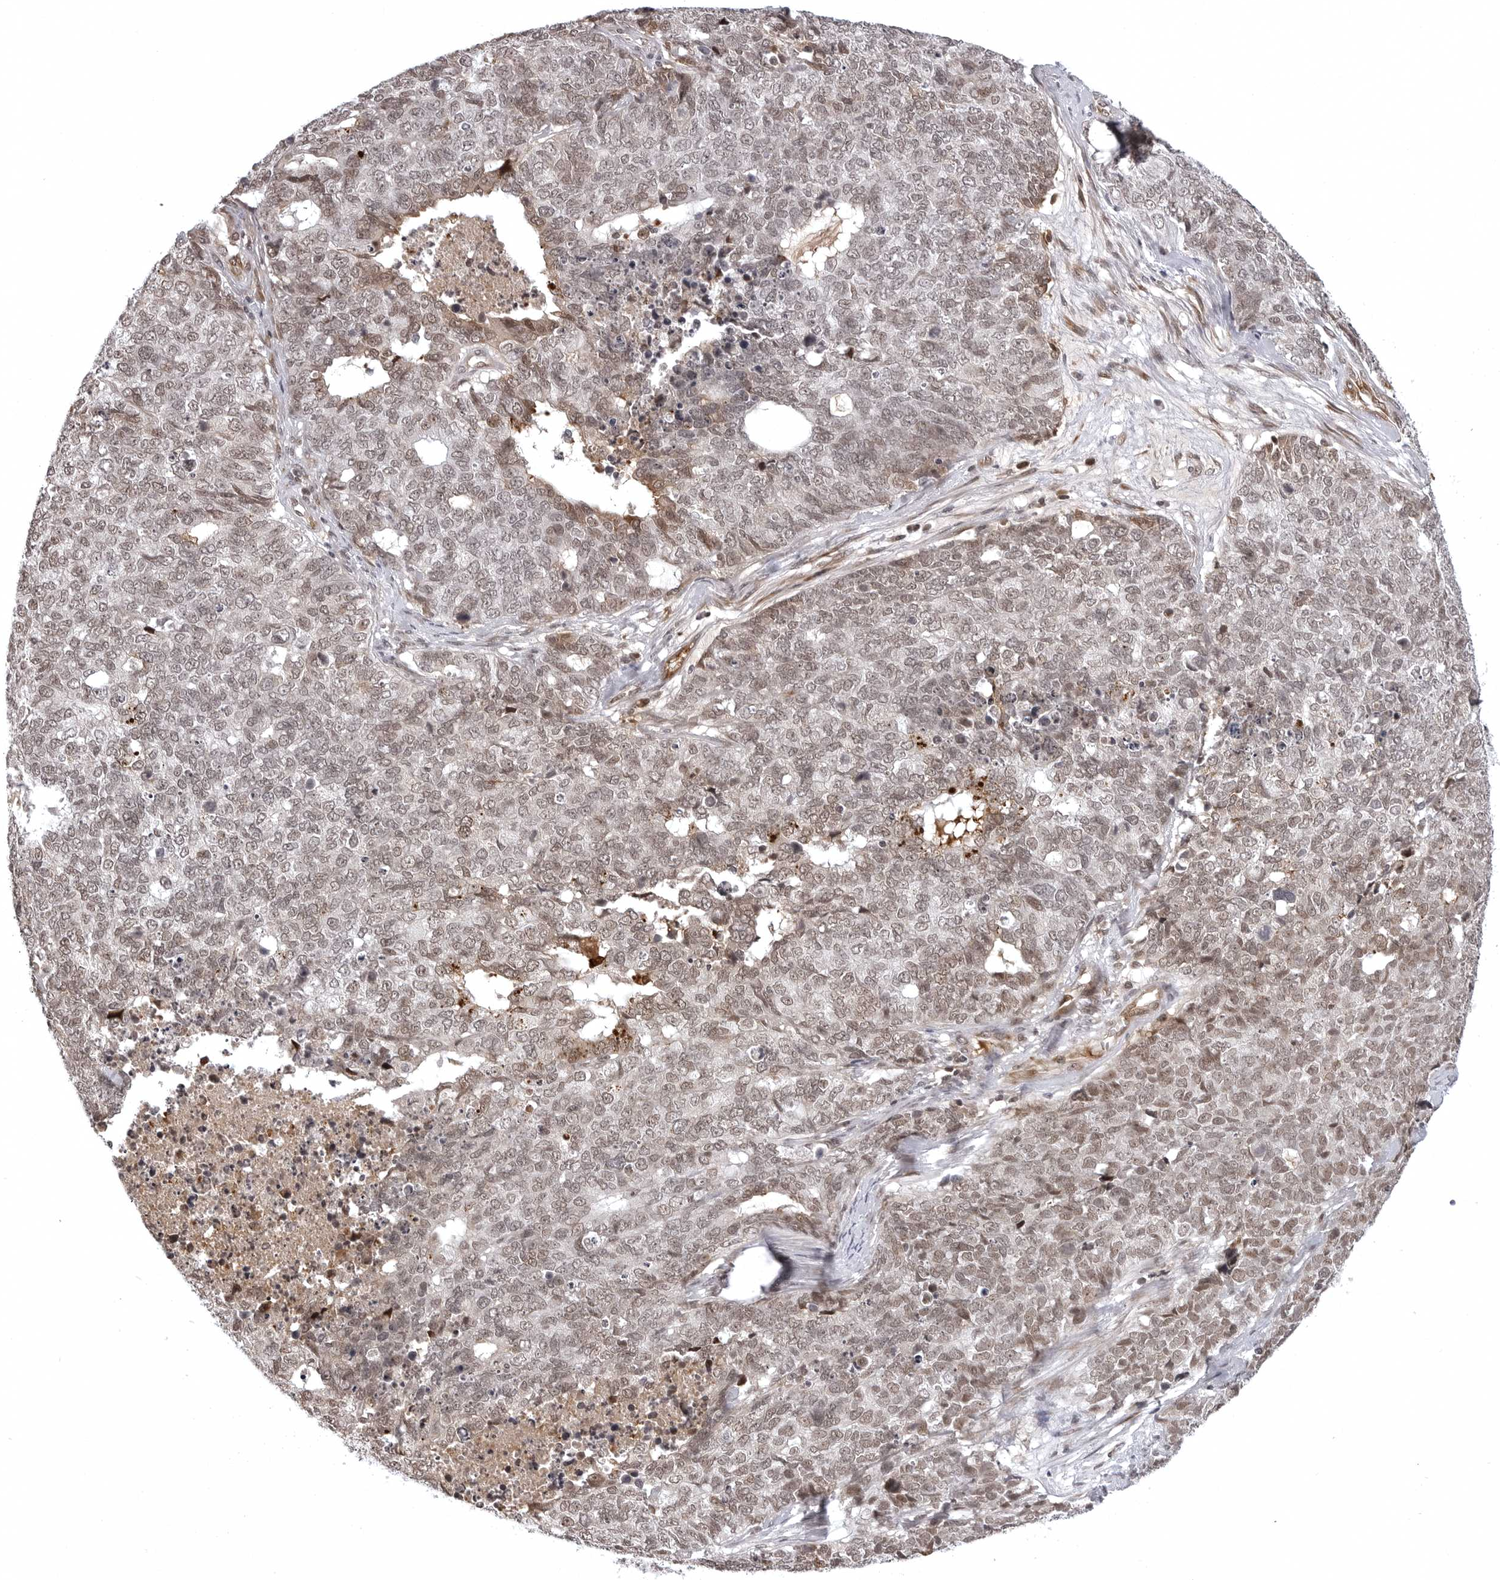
{"staining": {"intensity": "moderate", "quantity": "<25%", "location": "nuclear"}, "tissue": "cervical cancer", "cell_type": "Tumor cells", "image_type": "cancer", "snomed": [{"axis": "morphology", "description": "Squamous cell carcinoma, NOS"}, {"axis": "topography", "description": "Cervix"}], "caption": "The immunohistochemical stain highlights moderate nuclear positivity in tumor cells of squamous cell carcinoma (cervical) tissue. (brown staining indicates protein expression, while blue staining denotes nuclei).", "gene": "PHF3", "patient": {"sex": "female", "age": 63}}